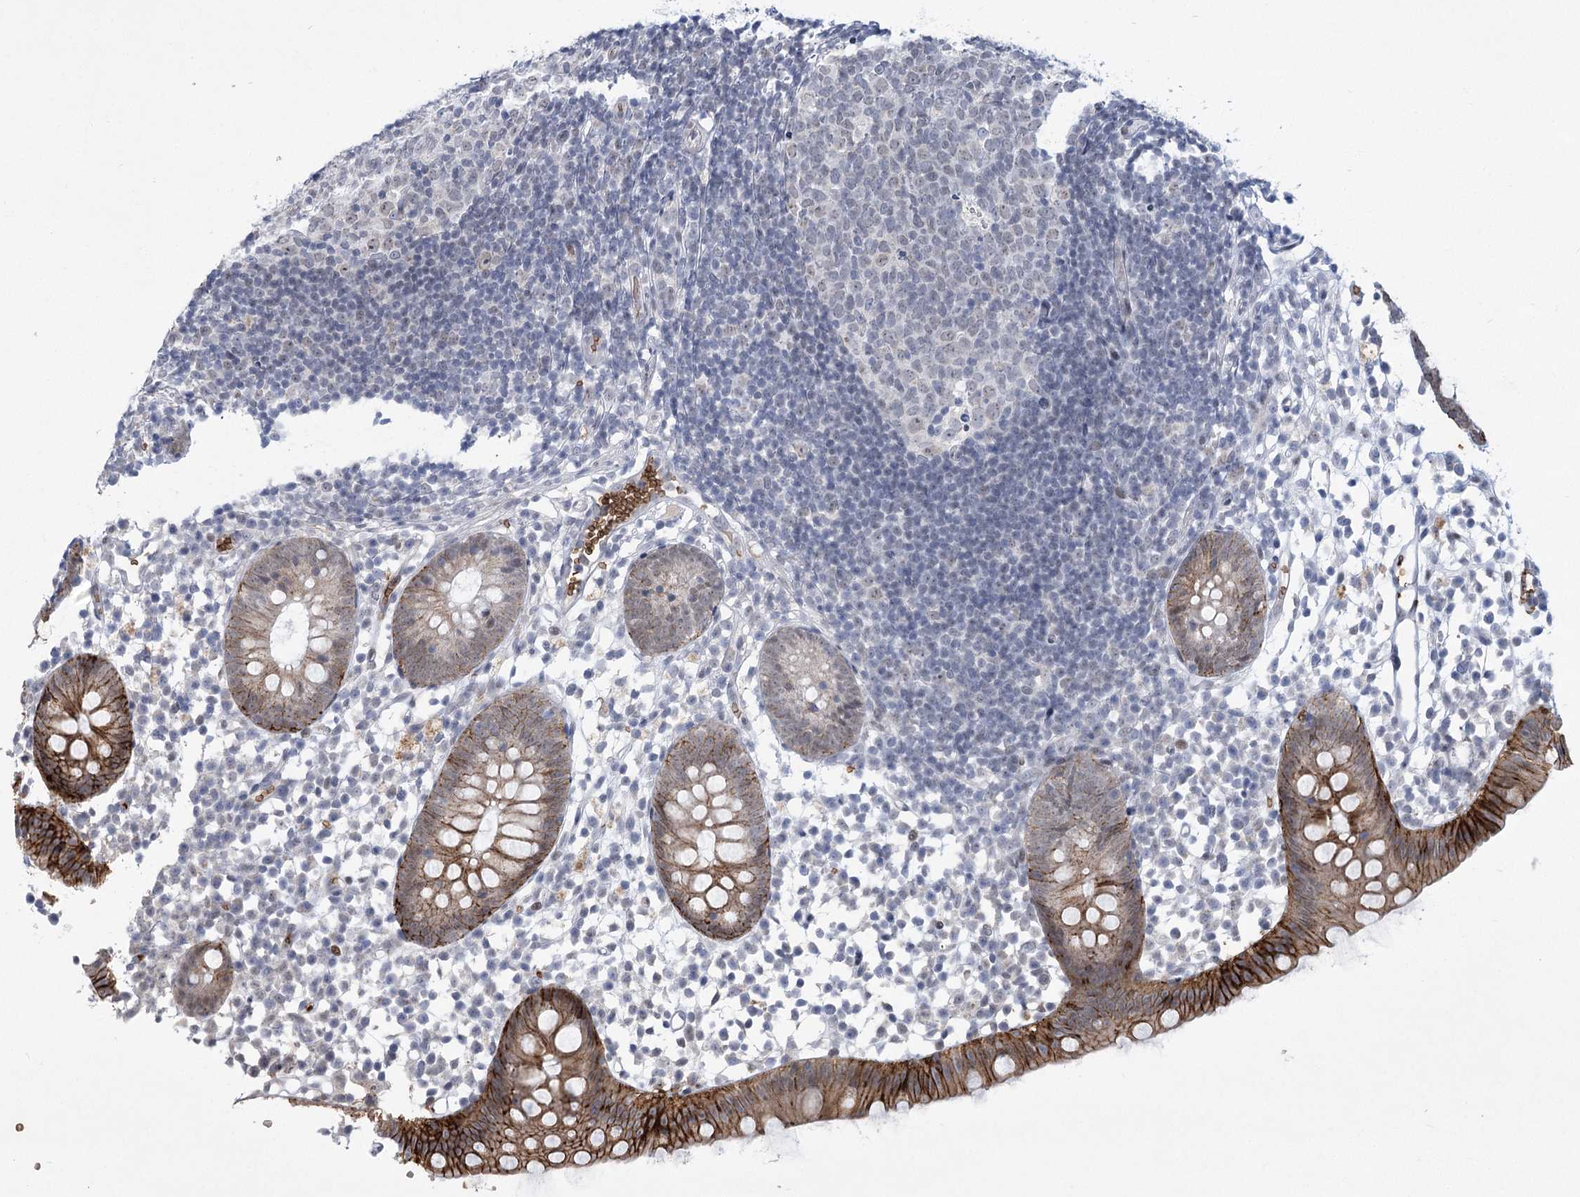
{"staining": {"intensity": "strong", "quantity": ">75%", "location": "cytoplasmic/membranous"}, "tissue": "appendix", "cell_type": "Glandular cells", "image_type": "normal", "snomed": [{"axis": "morphology", "description": "Normal tissue, NOS"}, {"axis": "topography", "description": "Appendix"}], "caption": "Immunohistochemistry micrograph of benign appendix: appendix stained using immunohistochemistry (IHC) reveals high levels of strong protein expression localized specifically in the cytoplasmic/membranous of glandular cells, appearing as a cytoplasmic/membranous brown color.", "gene": "NSMCE4A", "patient": {"sex": "female", "age": 20}}